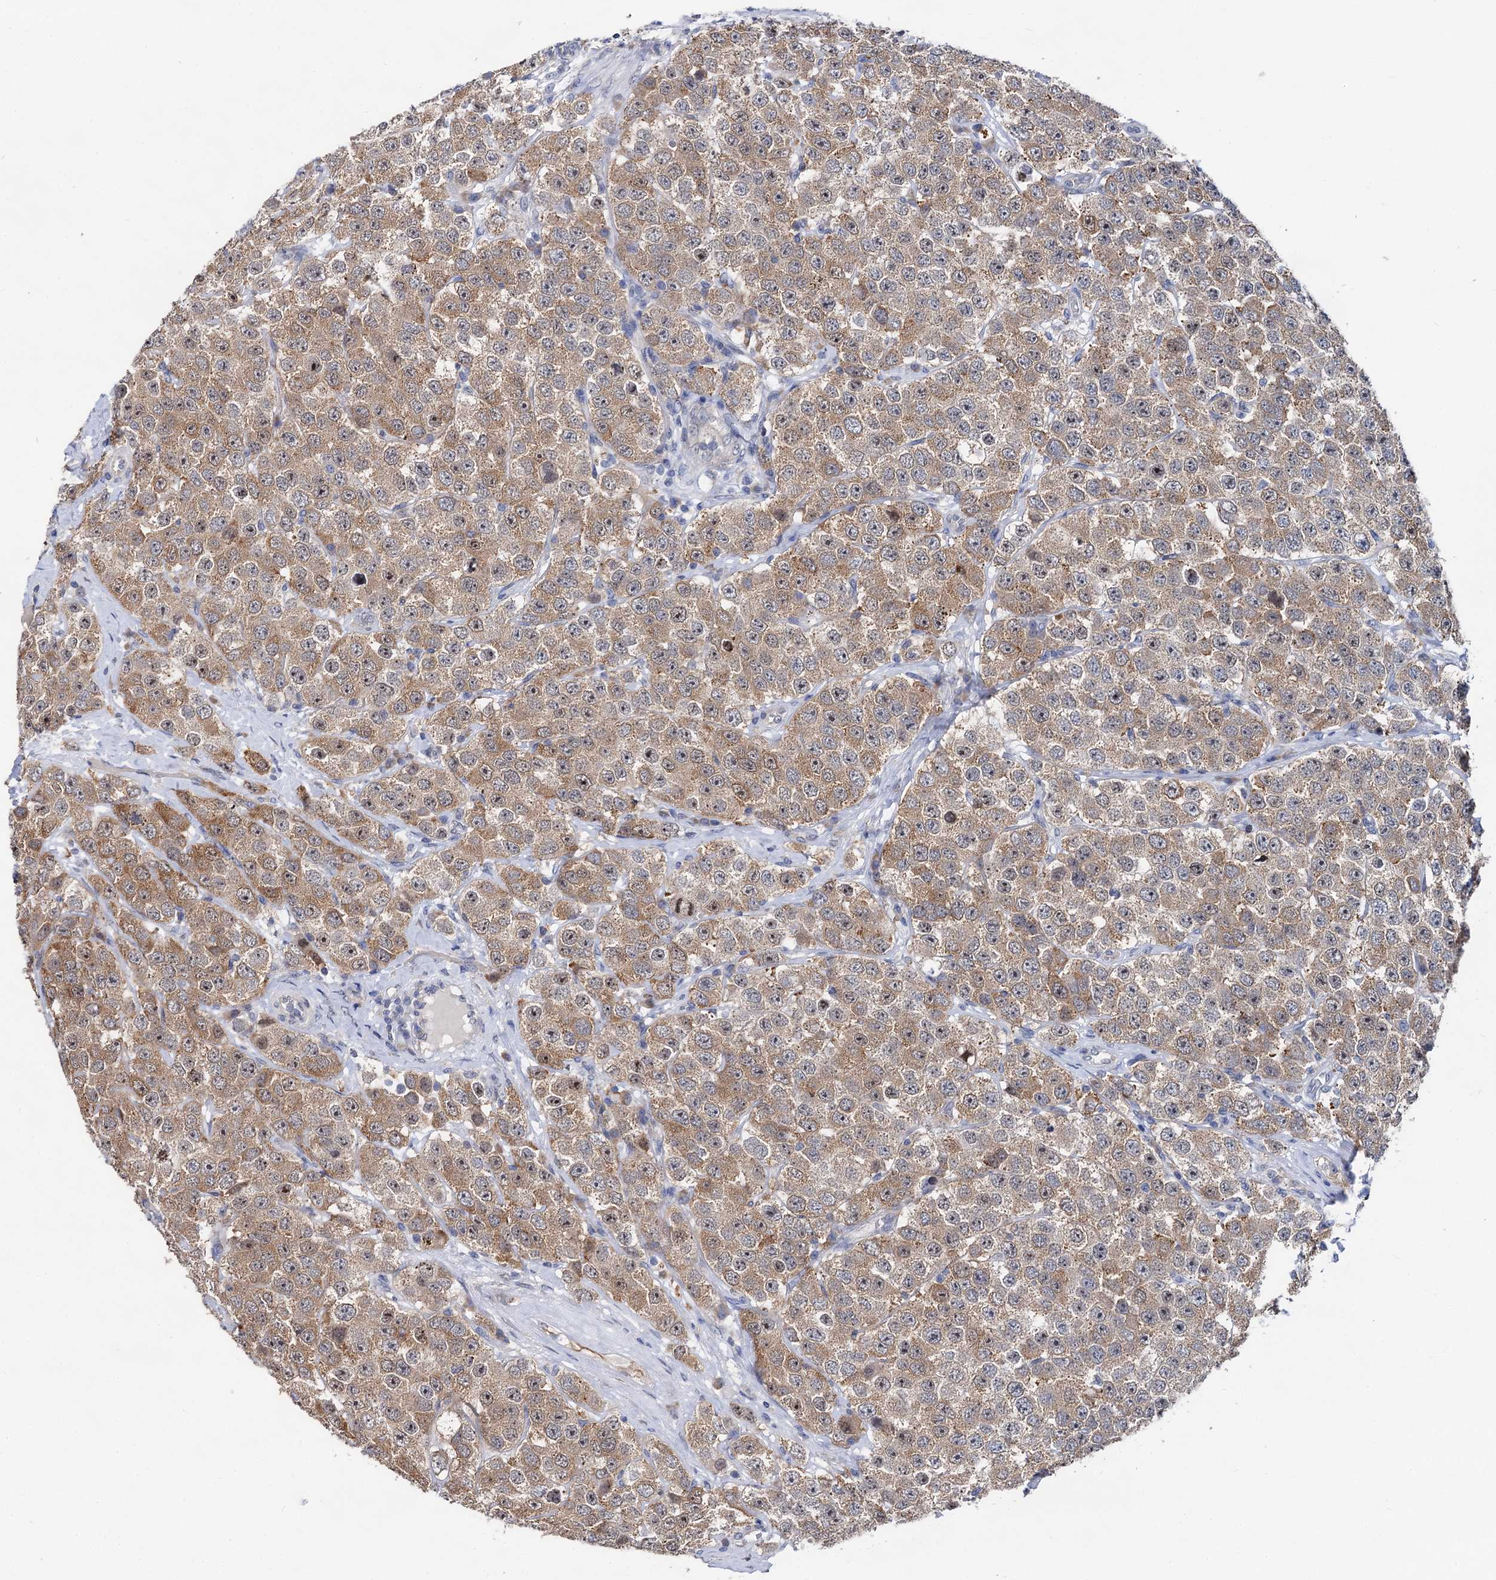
{"staining": {"intensity": "moderate", "quantity": ">75%", "location": "cytoplasmic/membranous"}, "tissue": "testis cancer", "cell_type": "Tumor cells", "image_type": "cancer", "snomed": [{"axis": "morphology", "description": "Seminoma, NOS"}, {"axis": "topography", "description": "Testis"}], "caption": "Testis seminoma stained with immunohistochemistry (IHC) displays moderate cytoplasmic/membranous positivity in about >75% of tumor cells.", "gene": "CAPRIN2", "patient": {"sex": "male", "age": 28}}